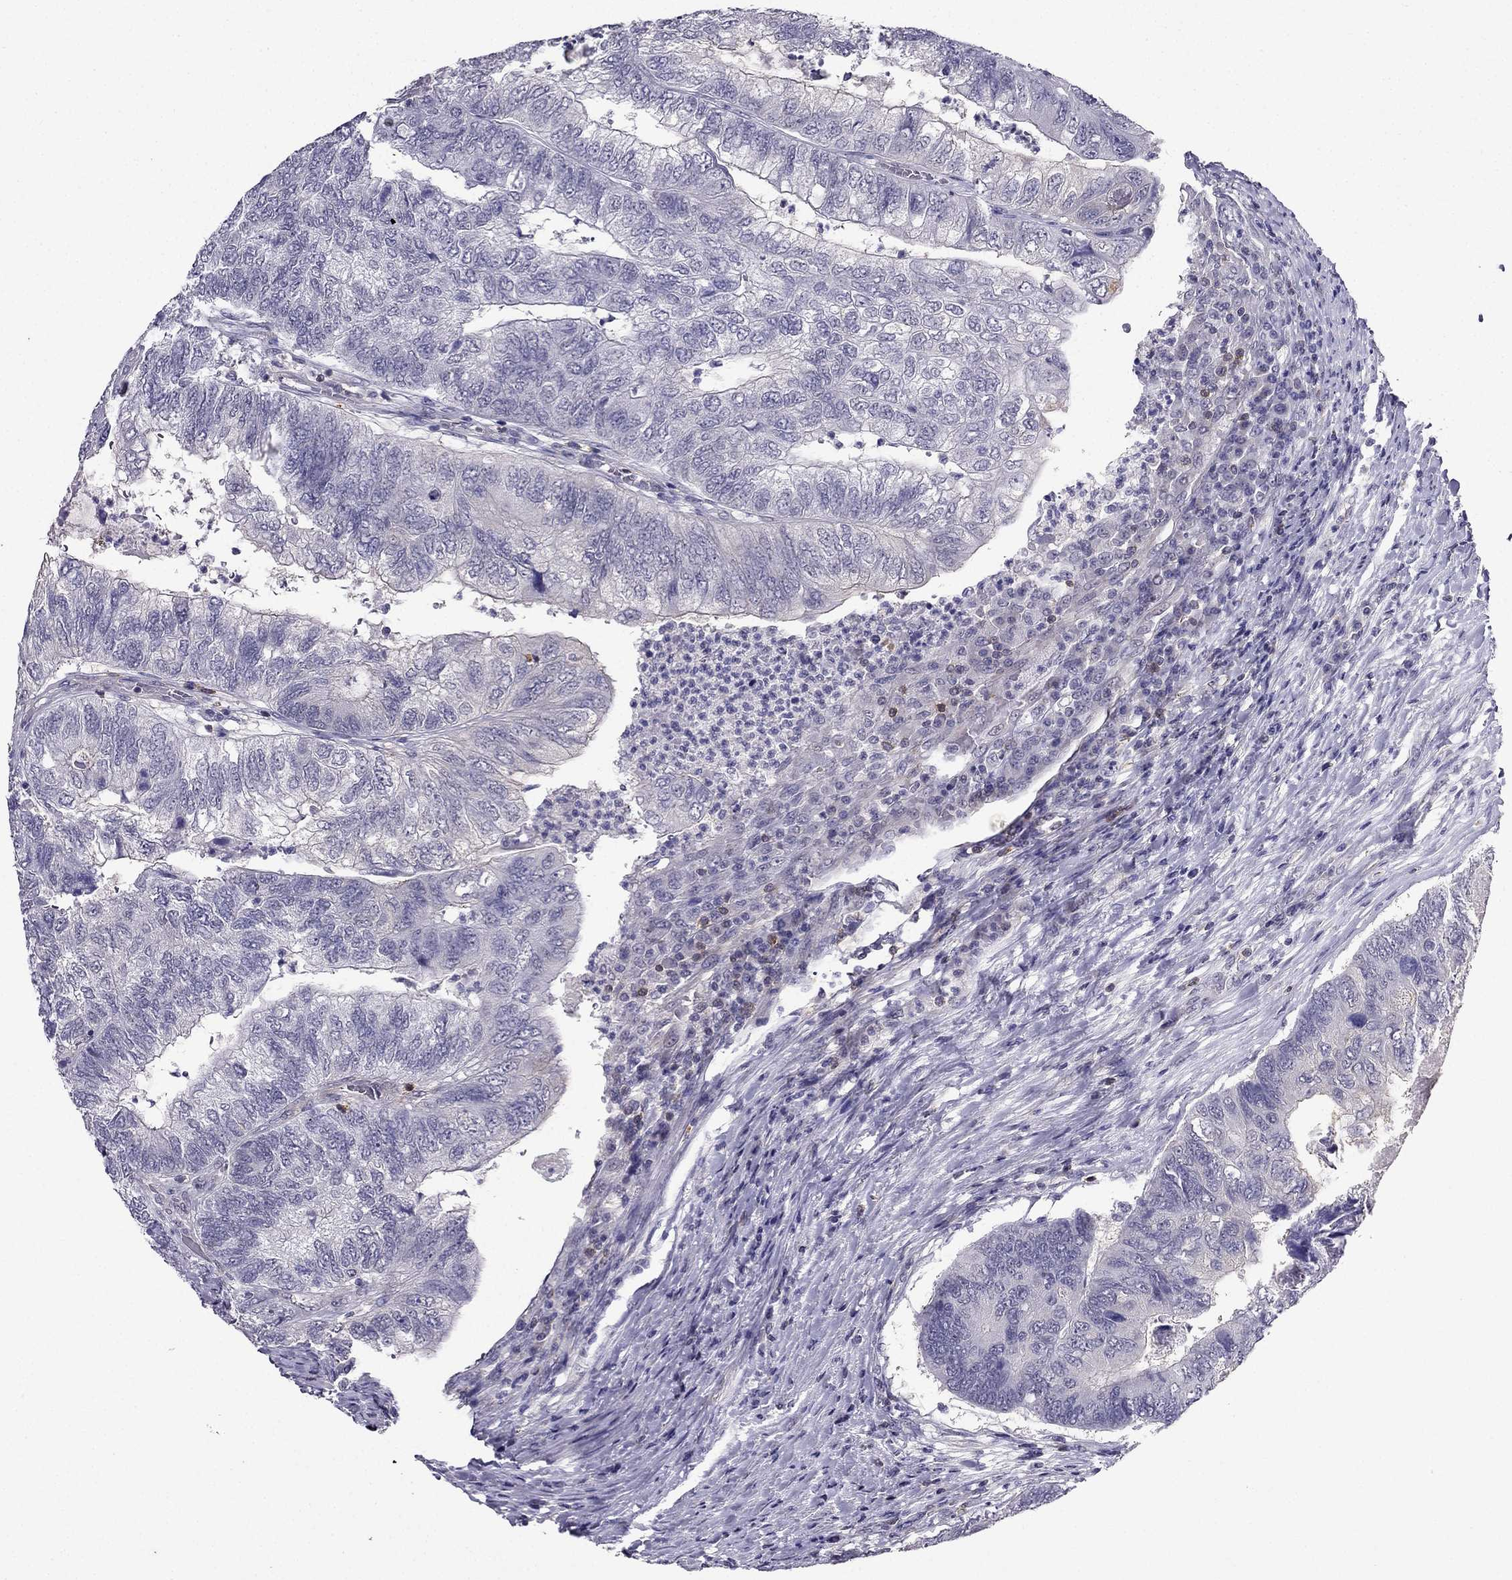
{"staining": {"intensity": "negative", "quantity": "none", "location": "none"}, "tissue": "colorectal cancer", "cell_type": "Tumor cells", "image_type": "cancer", "snomed": [{"axis": "morphology", "description": "Adenocarcinoma, NOS"}, {"axis": "topography", "description": "Colon"}], "caption": "Tumor cells show no significant protein staining in colorectal cancer. (DAB immunohistochemistry (IHC) visualized using brightfield microscopy, high magnification).", "gene": "AAK1", "patient": {"sex": "female", "age": 67}}